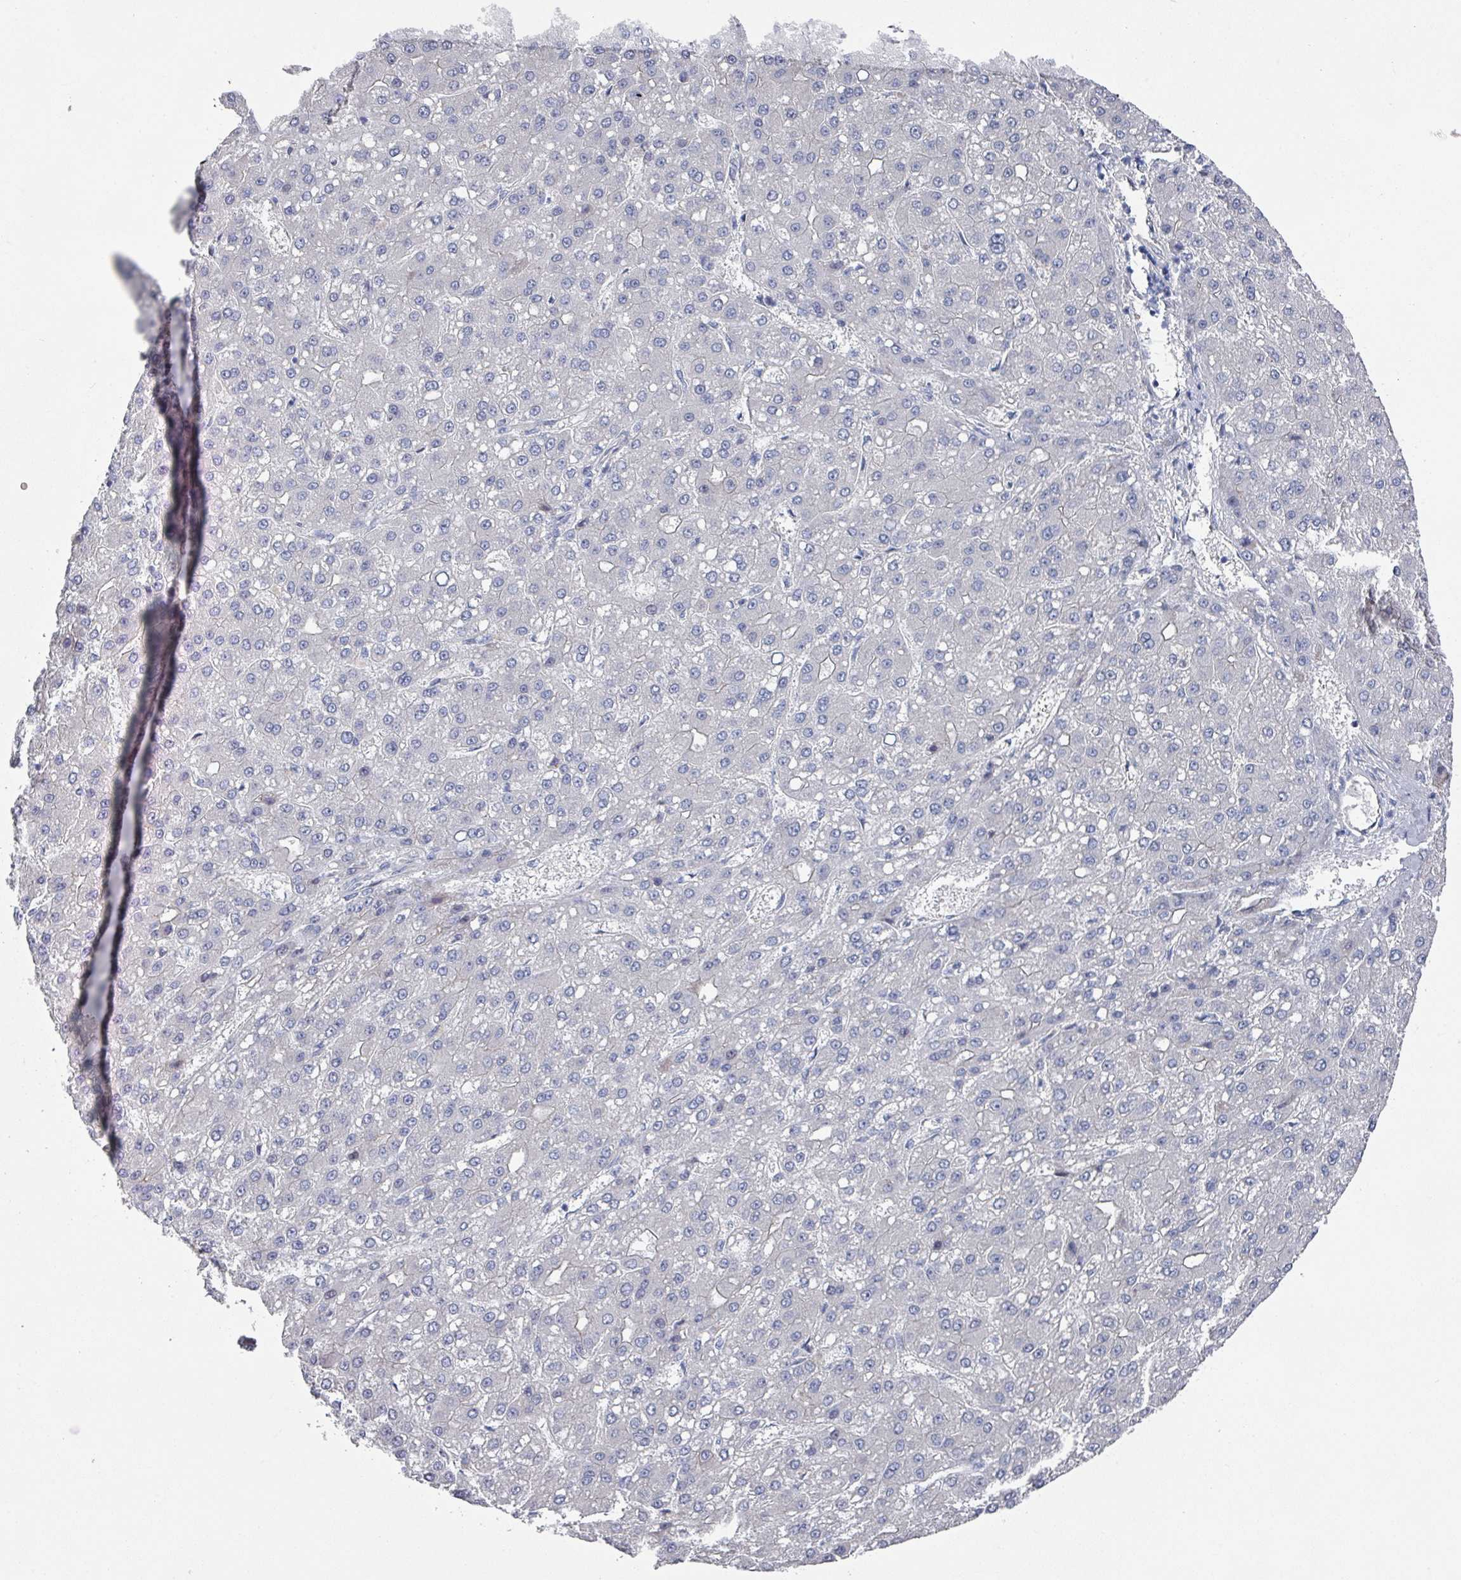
{"staining": {"intensity": "negative", "quantity": "none", "location": "none"}, "tissue": "liver cancer", "cell_type": "Tumor cells", "image_type": "cancer", "snomed": [{"axis": "morphology", "description": "Carcinoma, Hepatocellular, NOS"}, {"axis": "topography", "description": "Liver"}], "caption": "Tumor cells show no significant protein positivity in liver cancer (hepatocellular carcinoma).", "gene": "EFL1", "patient": {"sex": "male", "age": 67}}